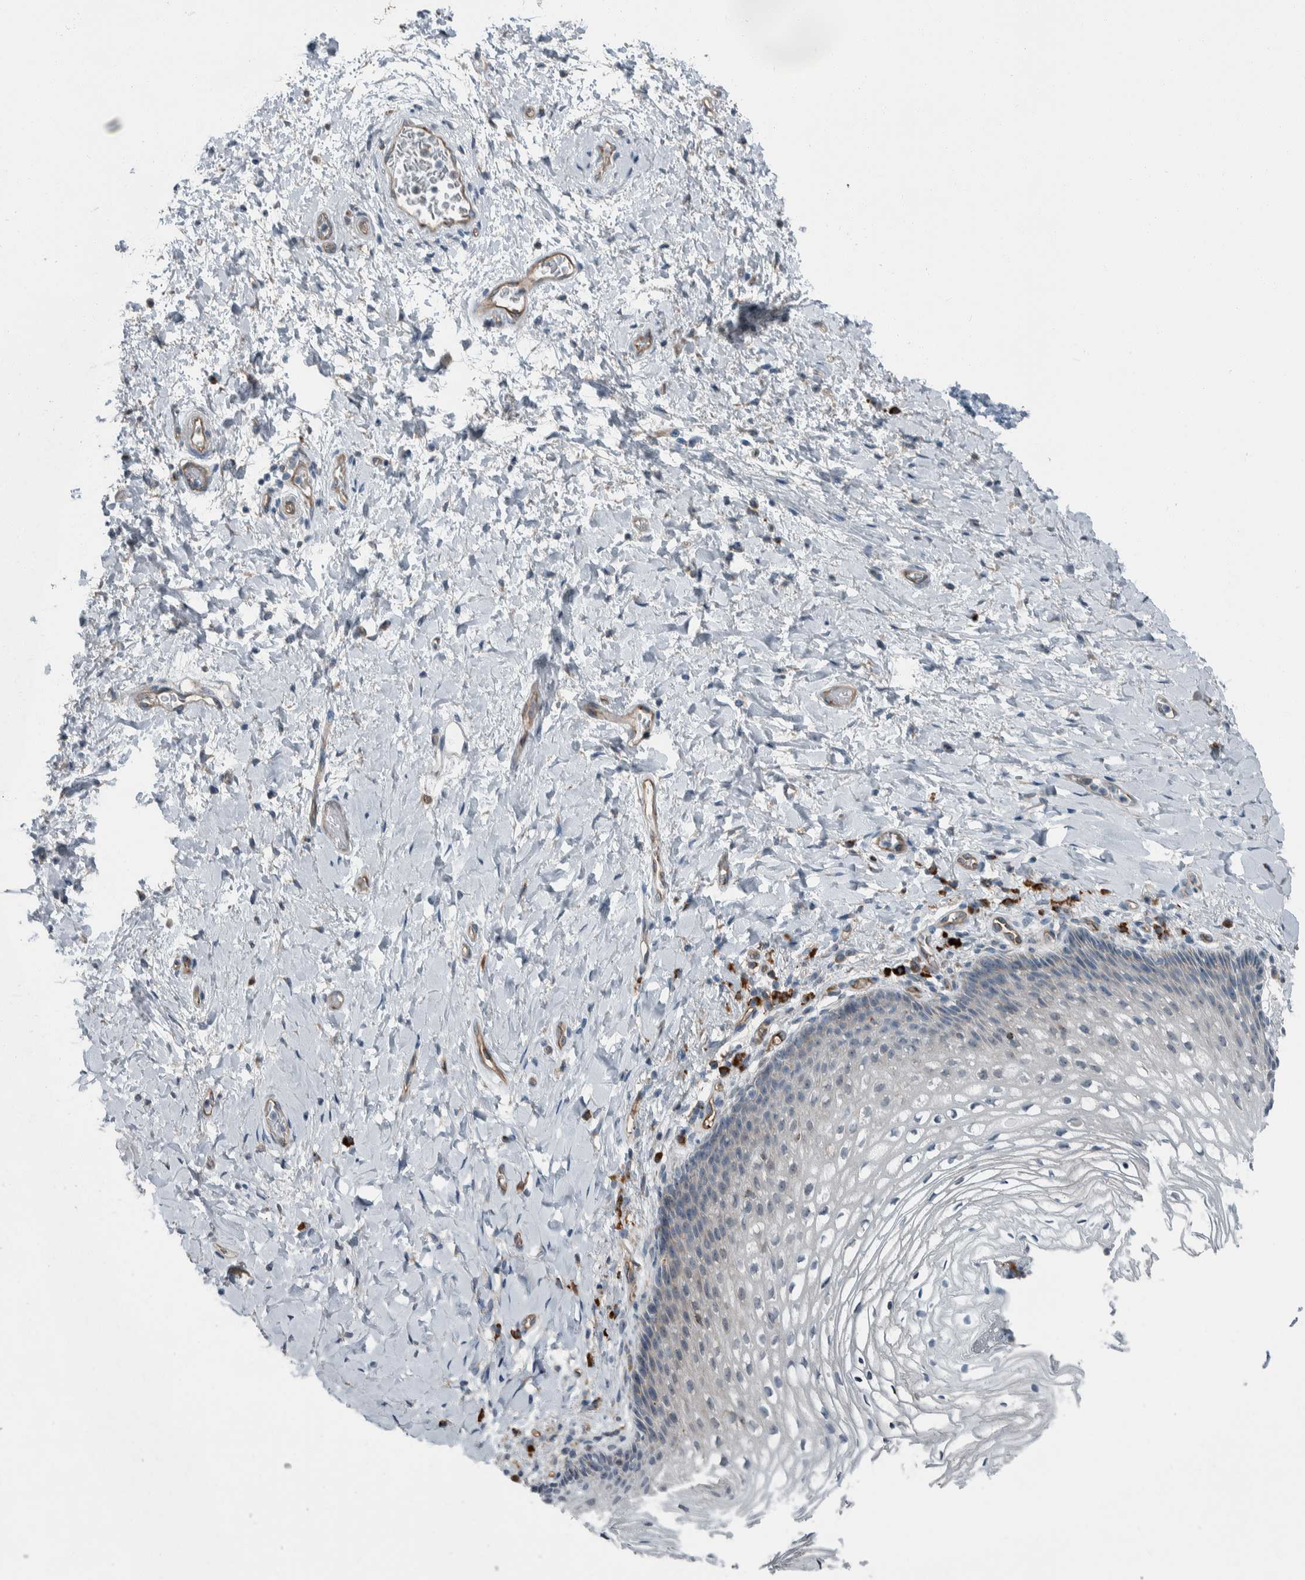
{"staining": {"intensity": "negative", "quantity": "none", "location": "none"}, "tissue": "vagina", "cell_type": "Squamous epithelial cells", "image_type": "normal", "snomed": [{"axis": "morphology", "description": "Normal tissue, NOS"}, {"axis": "topography", "description": "Vagina"}], "caption": "IHC of unremarkable vagina displays no expression in squamous epithelial cells.", "gene": "USP25", "patient": {"sex": "female", "age": 60}}